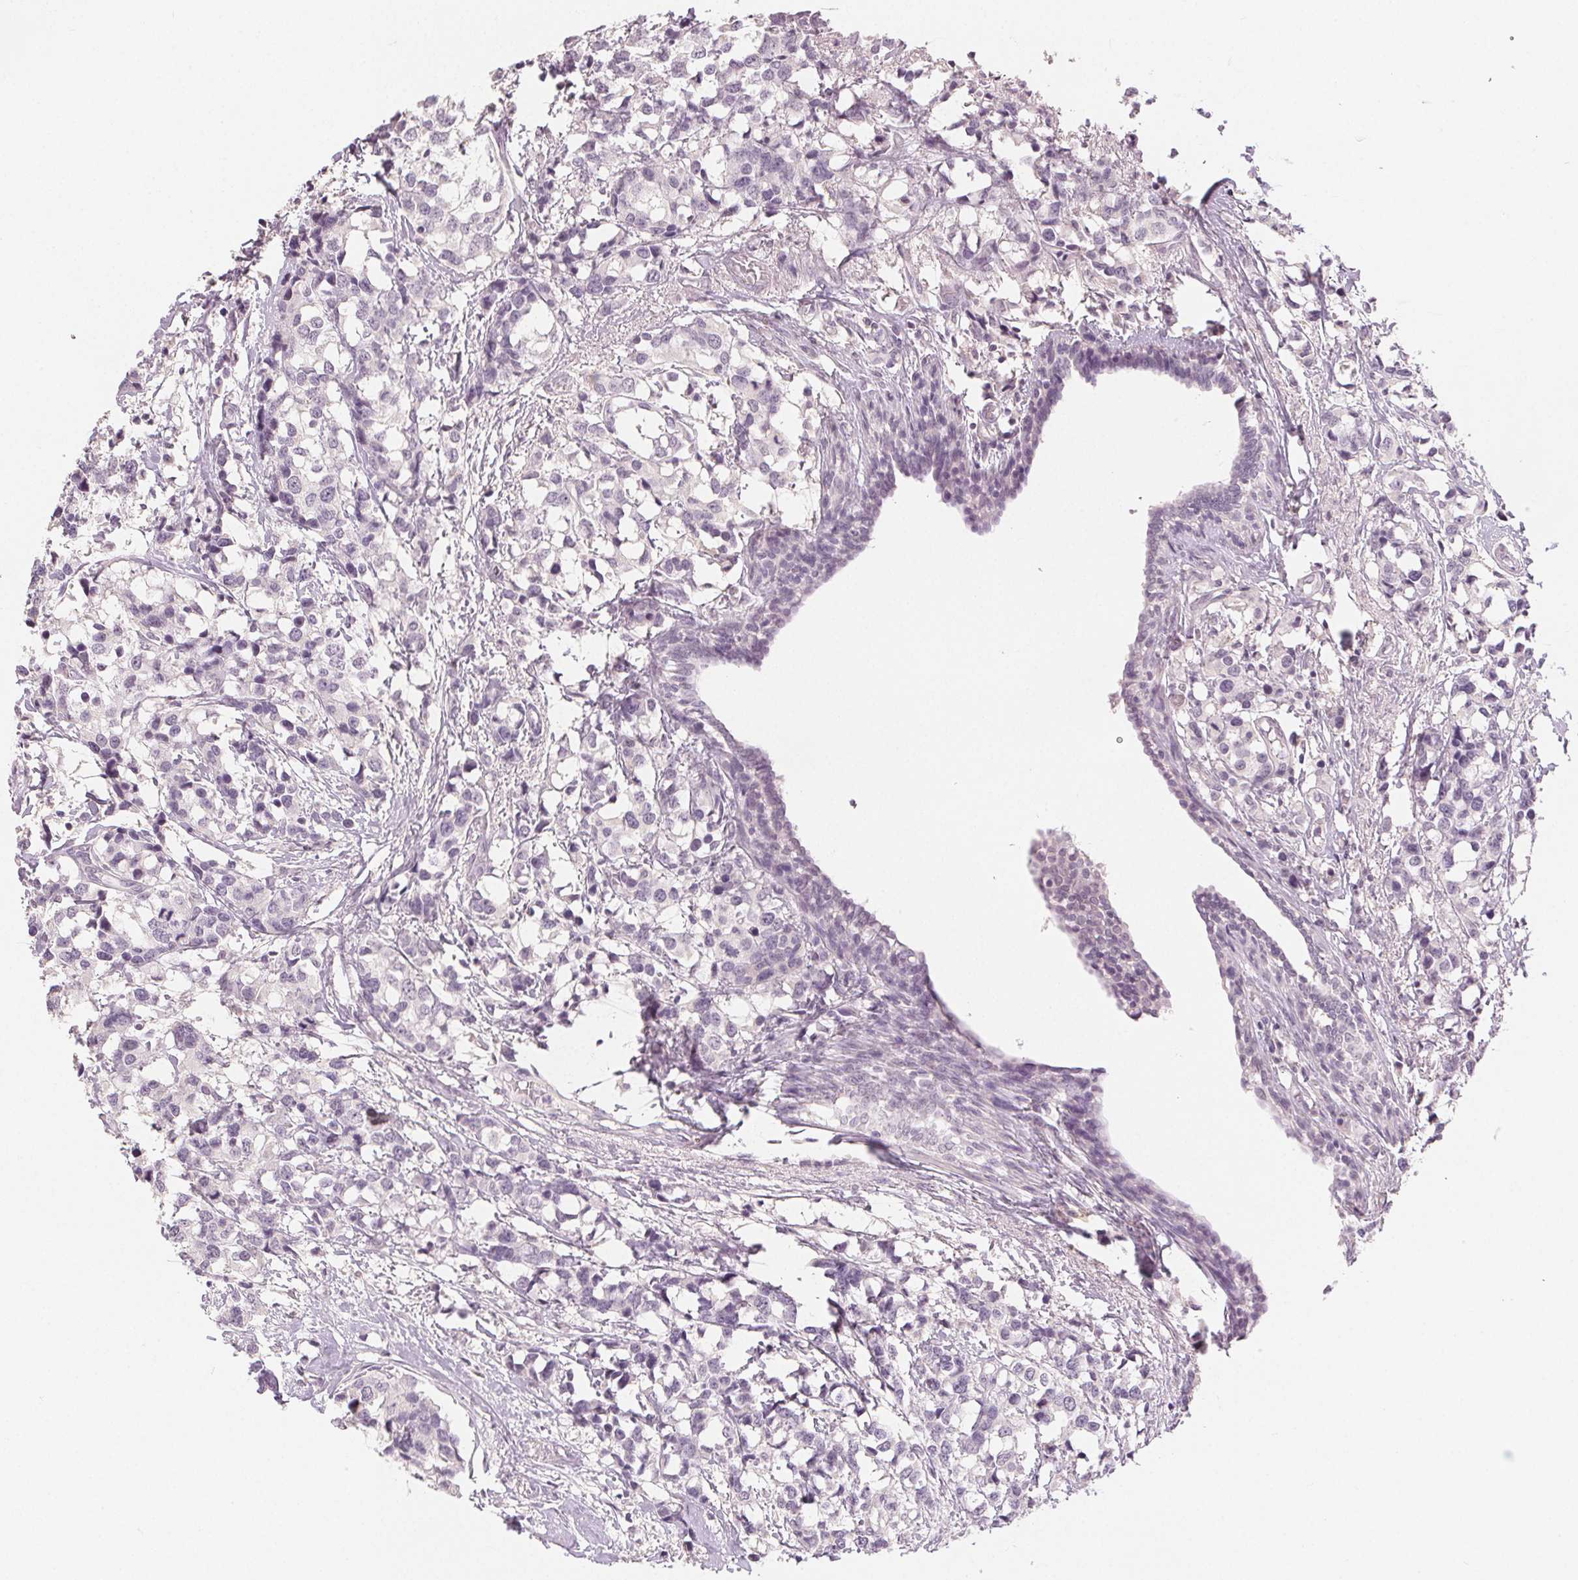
{"staining": {"intensity": "negative", "quantity": "none", "location": "none"}, "tissue": "breast cancer", "cell_type": "Tumor cells", "image_type": "cancer", "snomed": [{"axis": "morphology", "description": "Lobular carcinoma"}, {"axis": "topography", "description": "Breast"}], "caption": "High magnification brightfield microscopy of breast lobular carcinoma stained with DAB (3,3'-diaminobenzidine) (brown) and counterstained with hematoxylin (blue): tumor cells show no significant staining.", "gene": "SLC27A5", "patient": {"sex": "female", "age": 59}}